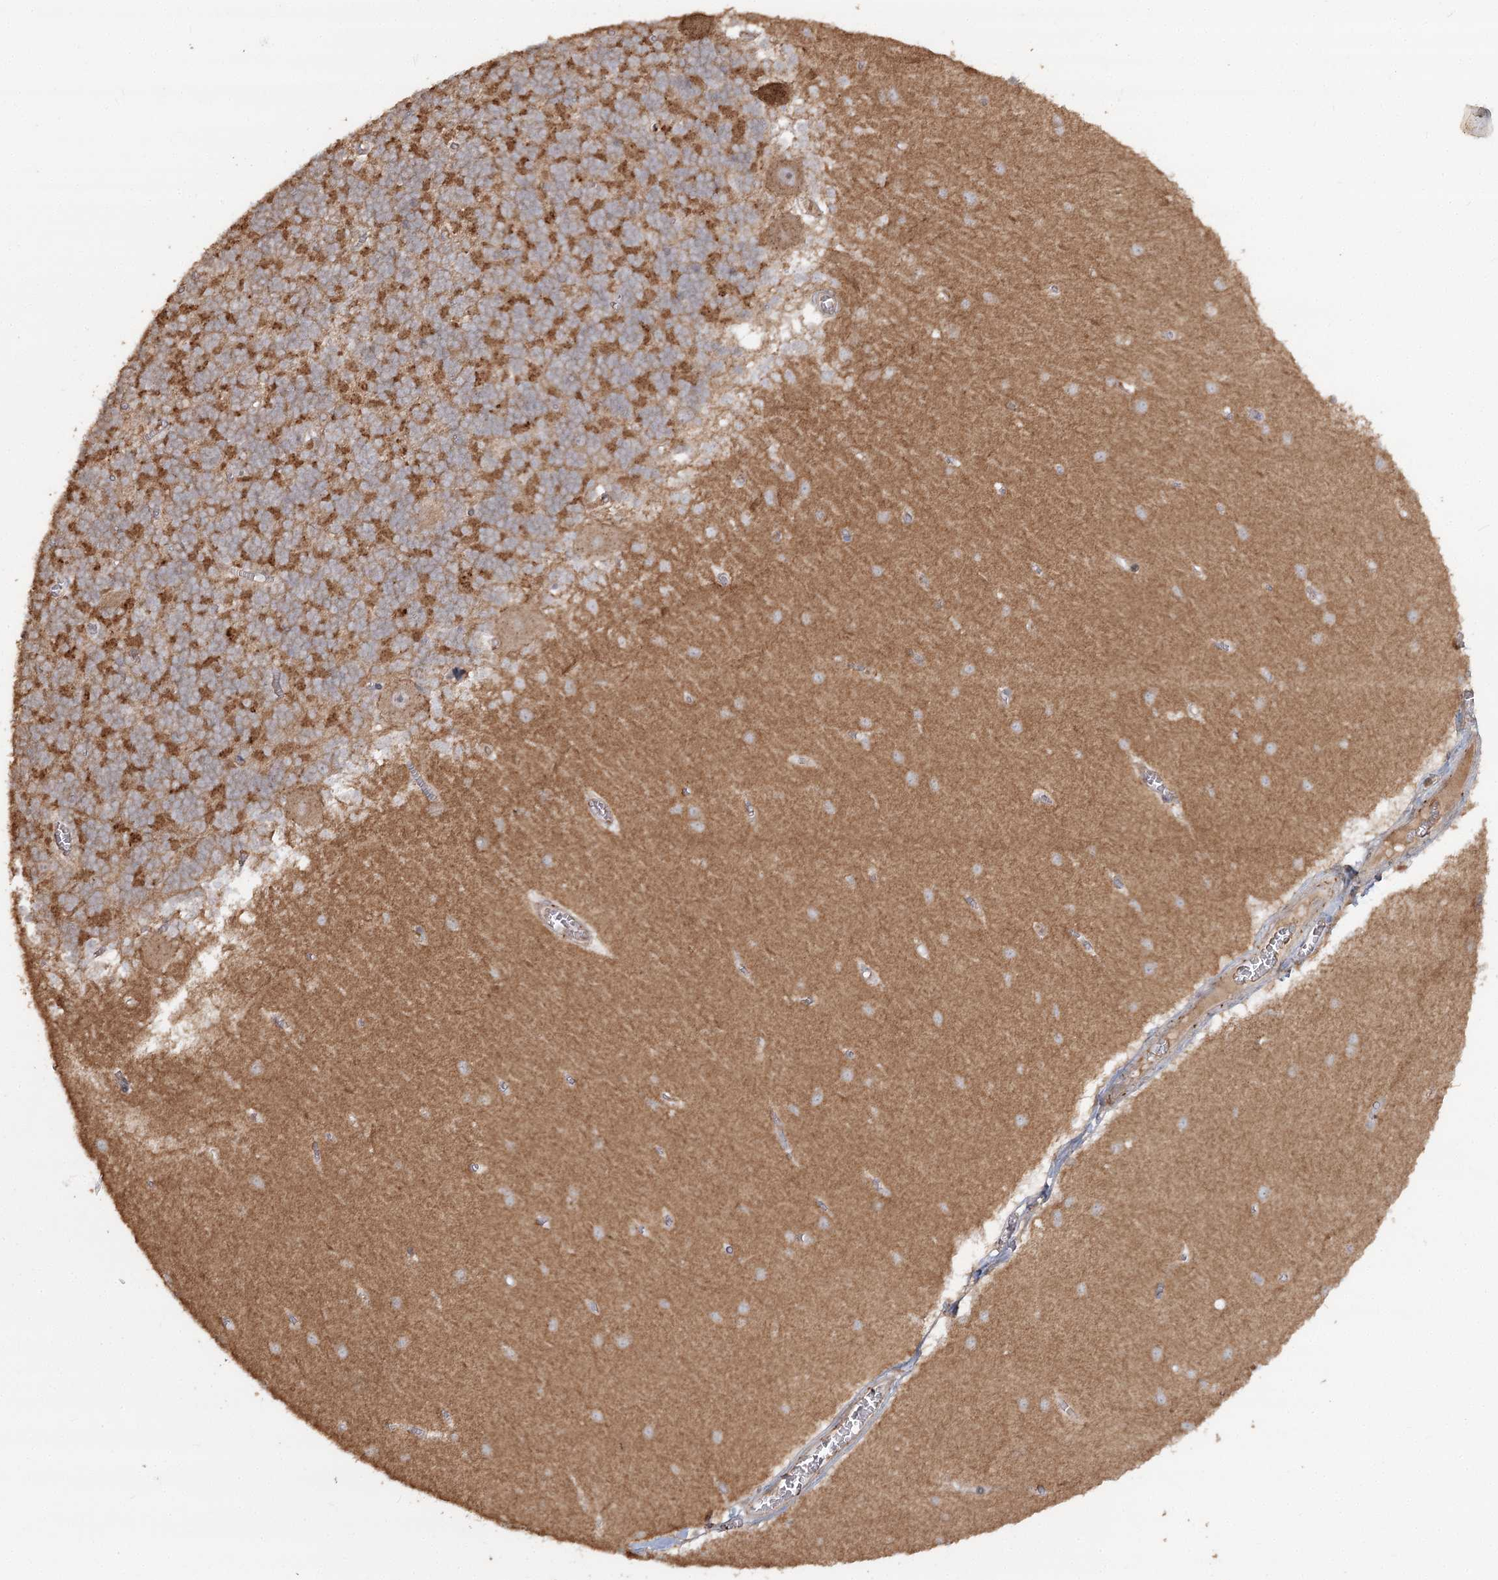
{"staining": {"intensity": "moderate", "quantity": "25%-75%", "location": "cytoplasmic/membranous"}, "tissue": "cerebellum", "cell_type": "Cells in granular layer", "image_type": "normal", "snomed": [{"axis": "morphology", "description": "Normal tissue, NOS"}, {"axis": "topography", "description": "Cerebellum"}], "caption": "Benign cerebellum demonstrates moderate cytoplasmic/membranous expression in approximately 25%-75% of cells in granular layer, visualized by immunohistochemistry. (Stains: DAB (3,3'-diaminobenzidine) in brown, nuclei in blue, Microscopy: brightfield microscopy at high magnification).", "gene": "OBSL1", "patient": {"sex": "male", "age": 37}}